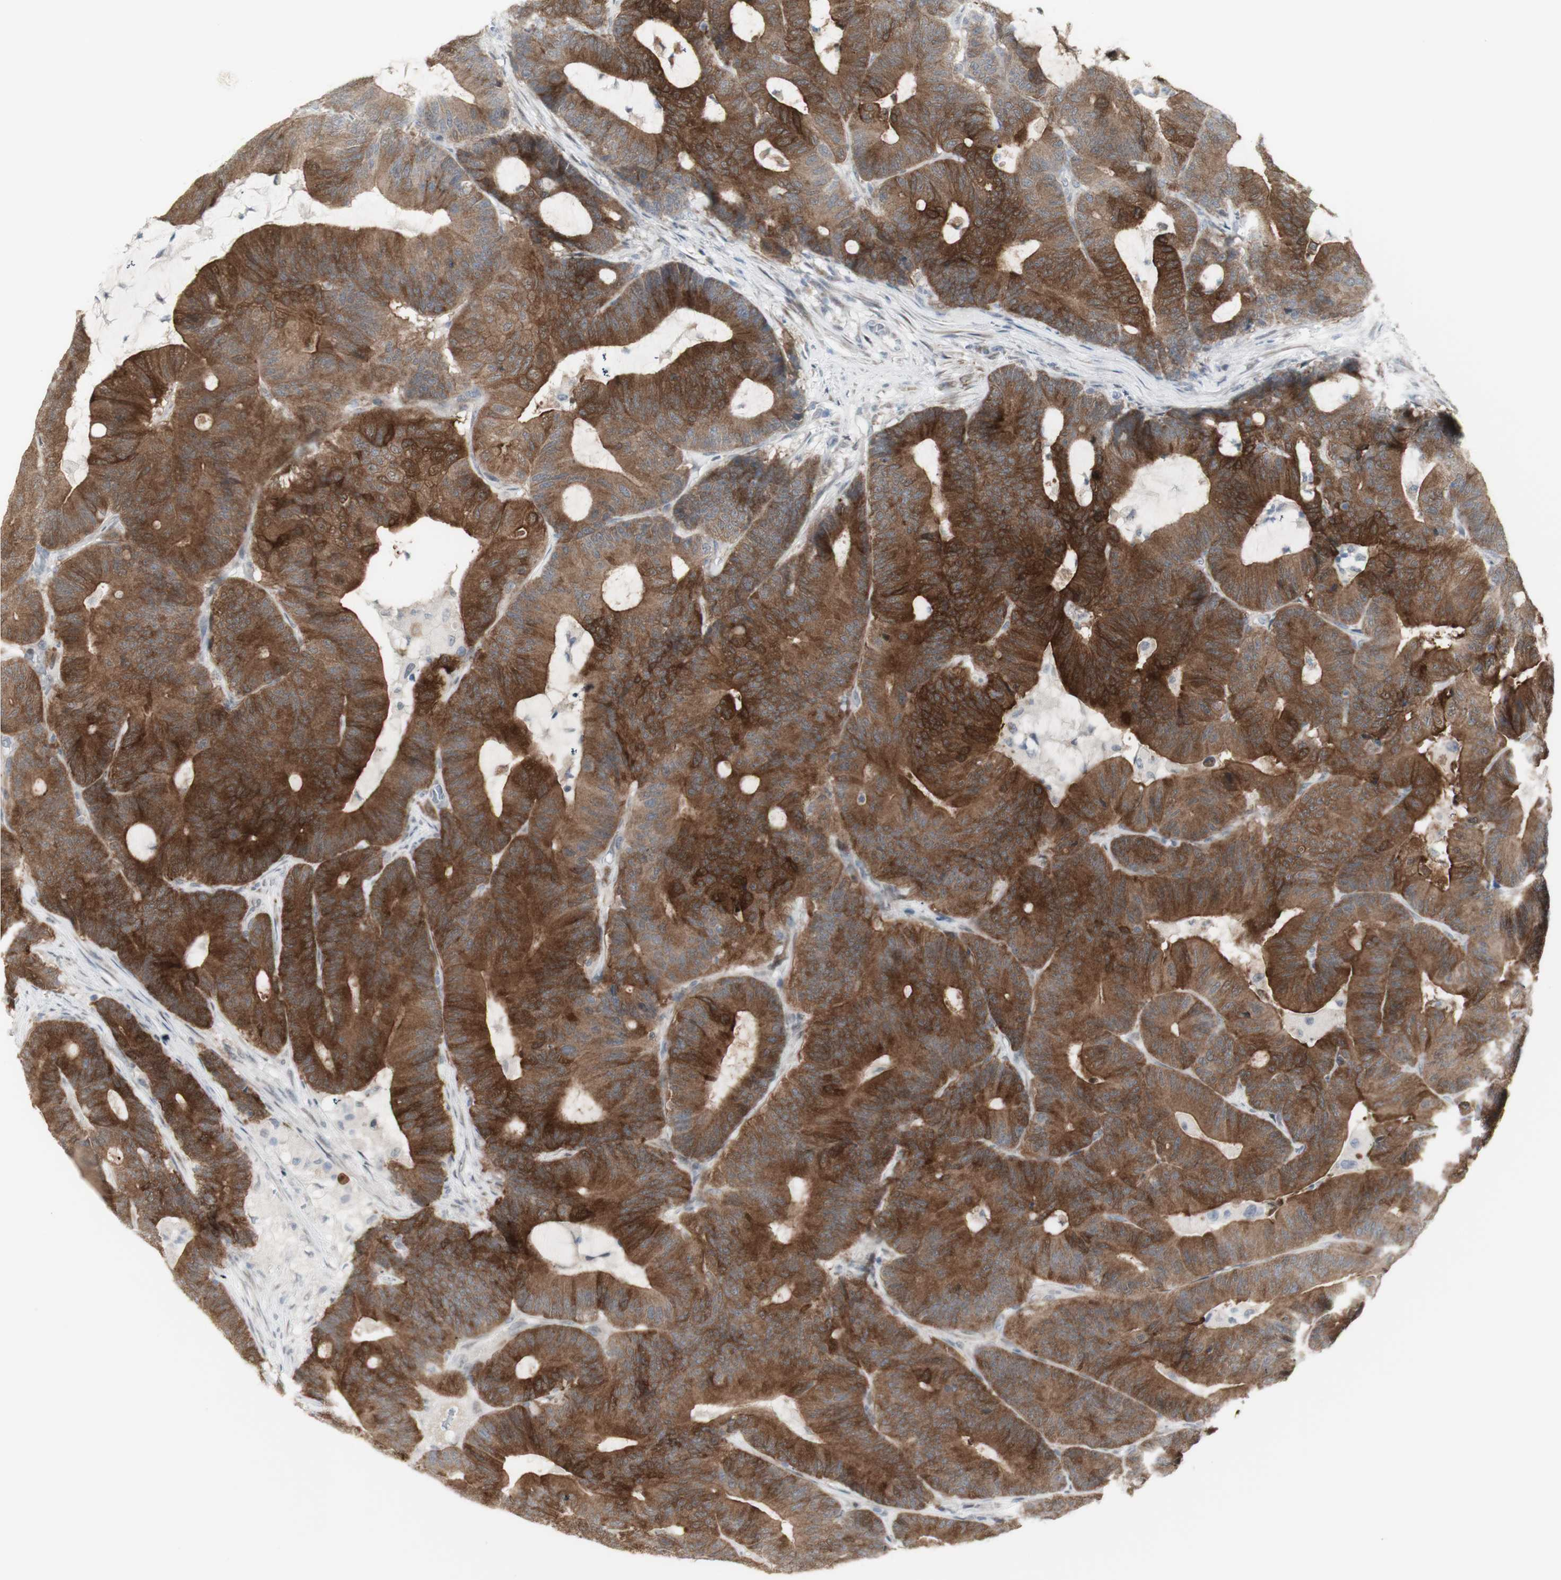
{"staining": {"intensity": "strong", "quantity": ">75%", "location": "cytoplasmic/membranous"}, "tissue": "colorectal cancer", "cell_type": "Tumor cells", "image_type": "cancer", "snomed": [{"axis": "morphology", "description": "Adenocarcinoma, NOS"}, {"axis": "topography", "description": "Colon"}], "caption": "The micrograph exhibits staining of colorectal cancer (adenocarcinoma), revealing strong cytoplasmic/membranous protein staining (brown color) within tumor cells. (Brightfield microscopy of DAB IHC at high magnification).", "gene": "C1orf116", "patient": {"sex": "female", "age": 84}}